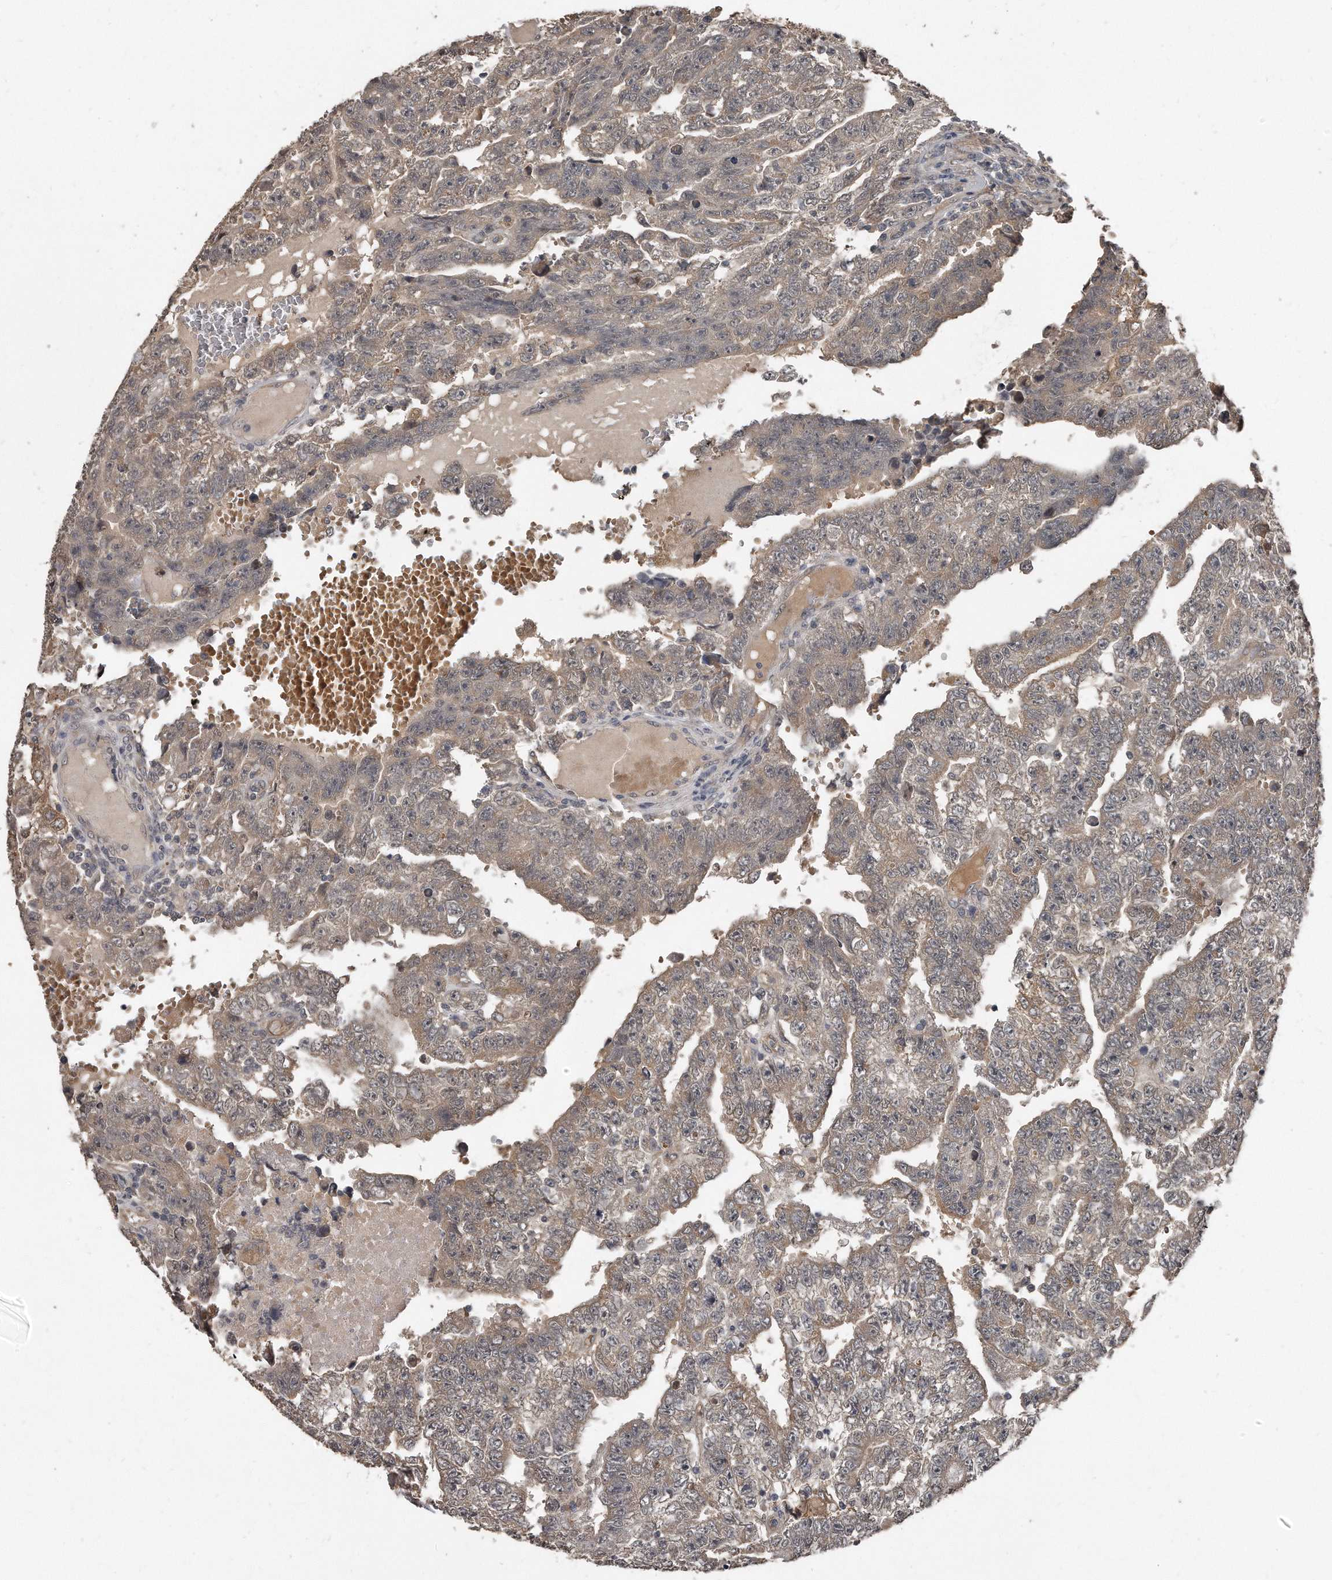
{"staining": {"intensity": "weak", "quantity": "25%-75%", "location": "cytoplasmic/membranous"}, "tissue": "testis cancer", "cell_type": "Tumor cells", "image_type": "cancer", "snomed": [{"axis": "morphology", "description": "Carcinoma, Embryonal, NOS"}, {"axis": "topography", "description": "Testis"}], "caption": "Immunohistochemical staining of human testis cancer (embryonal carcinoma) exhibits low levels of weak cytoplasmic/membranous protein positivity in about 25%-75% of tumor cells.", "gene": "GRB10", "patient": {"sex": "male", "age": 25}}